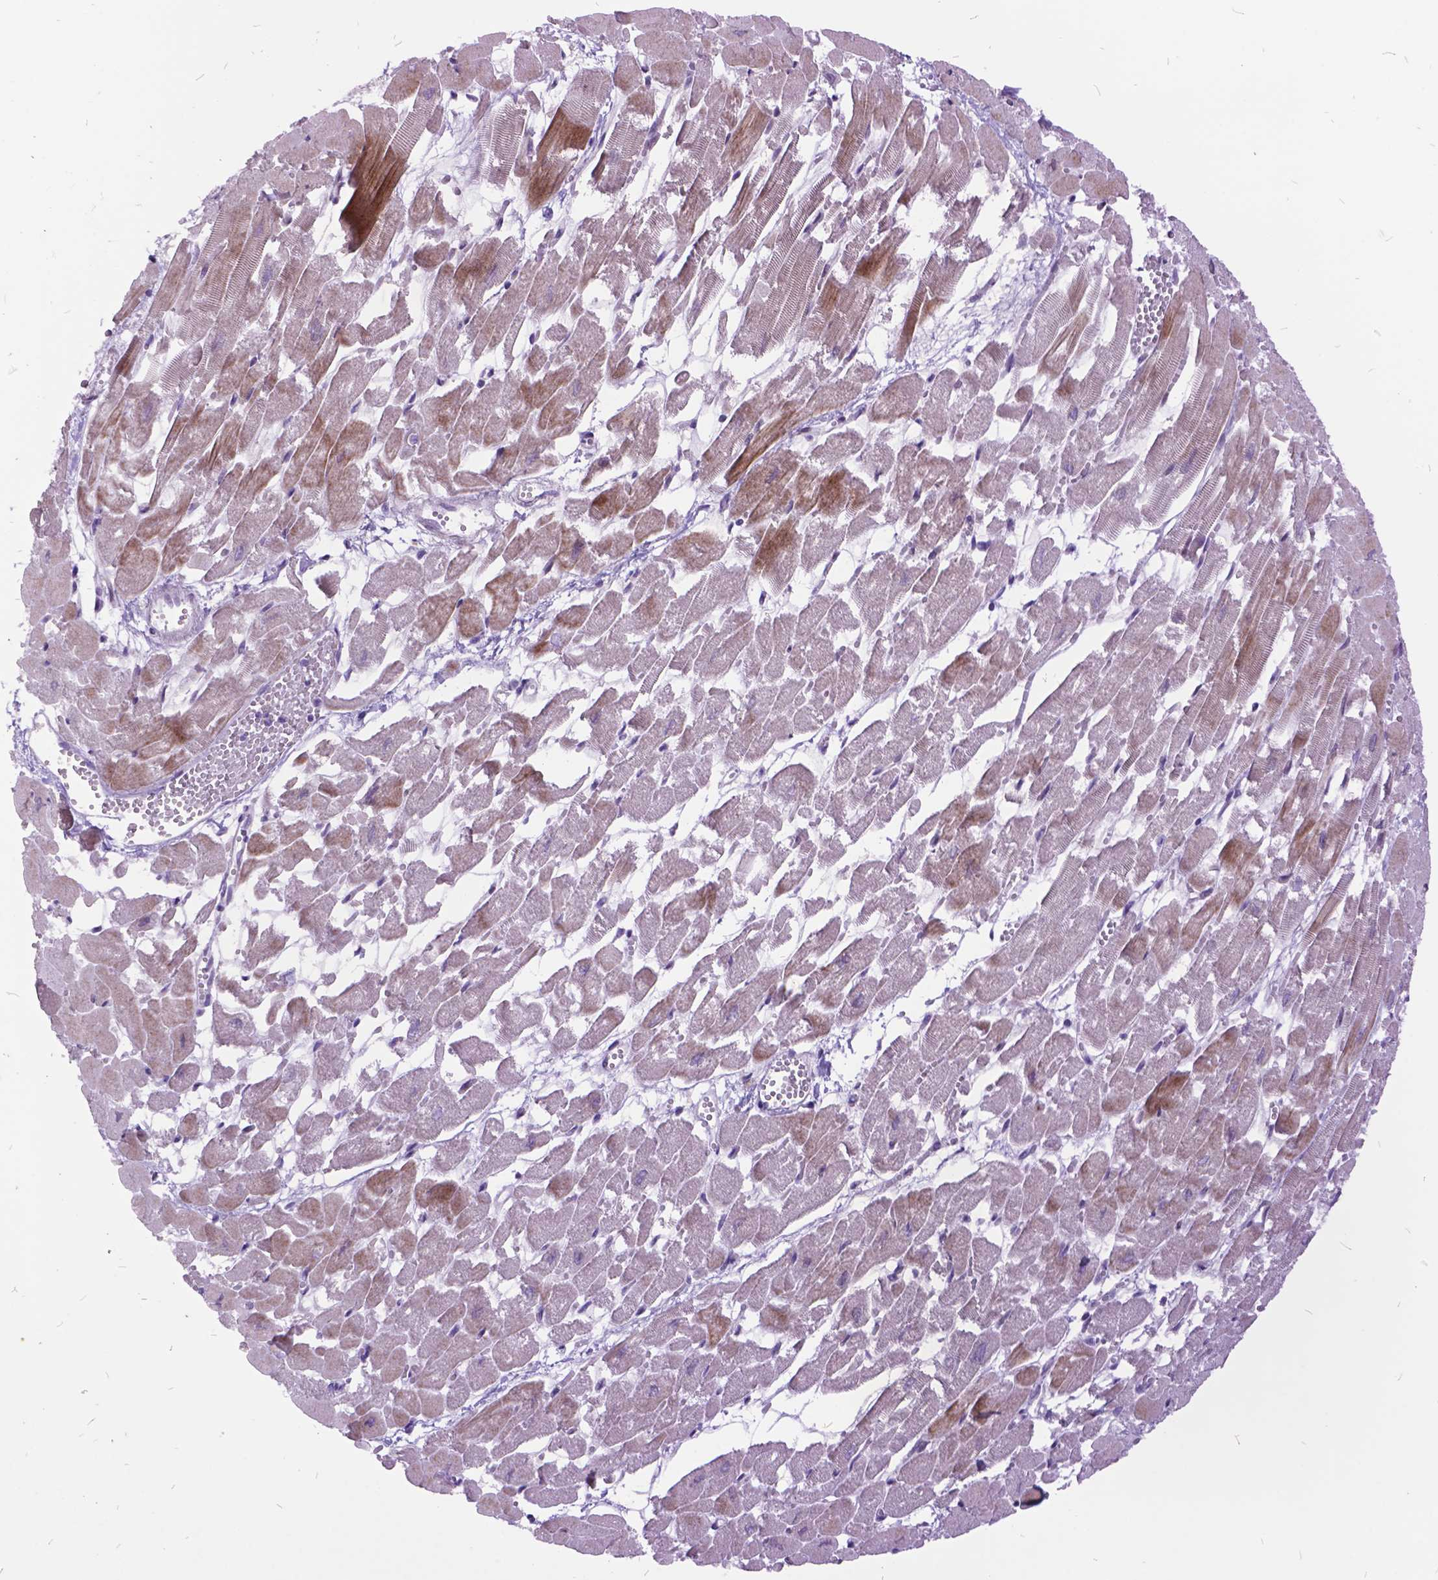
{"staining": {"intensity": "moderate", "quantity": "25%-75%", "location": "cytoplasmic/membranous"}, "tissue": "heart muscle", "cell_type": "Cardiomyocytes", "image_type": "normal", "snomed": [{"axis": "morphology", "description": "Normal tissue, NOS"}, {"axis": "topography", "description": "Heart"}], "caption": "Cardiomyocytes exhibit medium levels of moderate cytoplasmic/membranous positivity in about 25%-75% of cells in unremarkable heart muscle. (DAB = brown stain, brightfield microscopy at high magnification).", "gene": "ITGB6", "patient": {"sex": "female", "age": 52}}